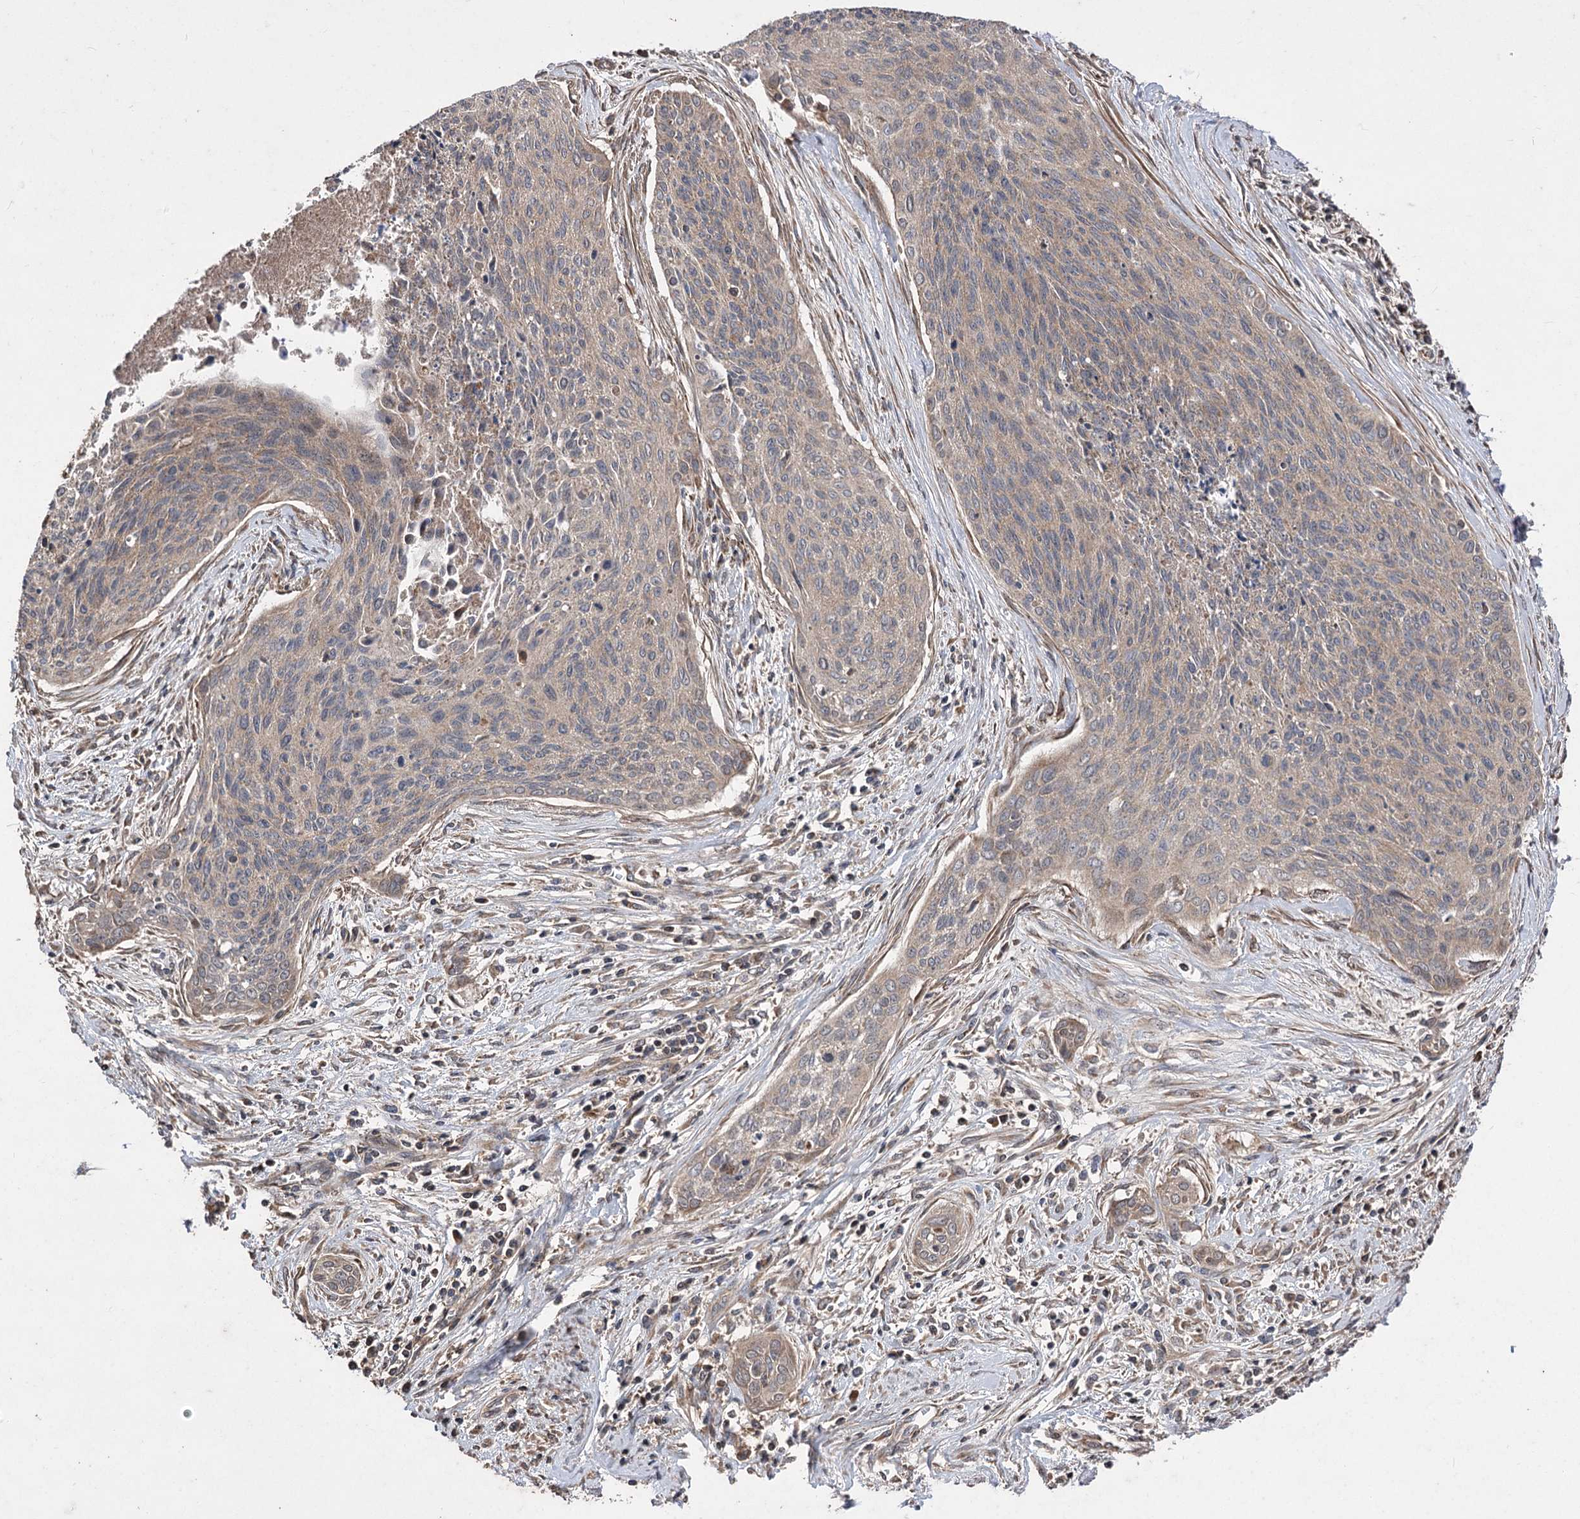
{"staining": {"intensity": "moderate", "quantity": ">75%", "location": "cytoplasmic/membranous"}, "tissue": "cervical cancer", "cell_type": "Tumor cells", "image_type": "cancer", "snomed": [{"axis": "morphology", "description": "Squamous cell carcinoma, NOS"}, {"axis": "topography", "description": "Cervix"}], "caption": "A histopathology image of human cervical squamous cell carcinoma stained for a protein displays moderate cytoplasmic/membranous brown staining in tumor cells.", "gene": "RASSF3", "patient": {"sex": "female", "age": 55}}